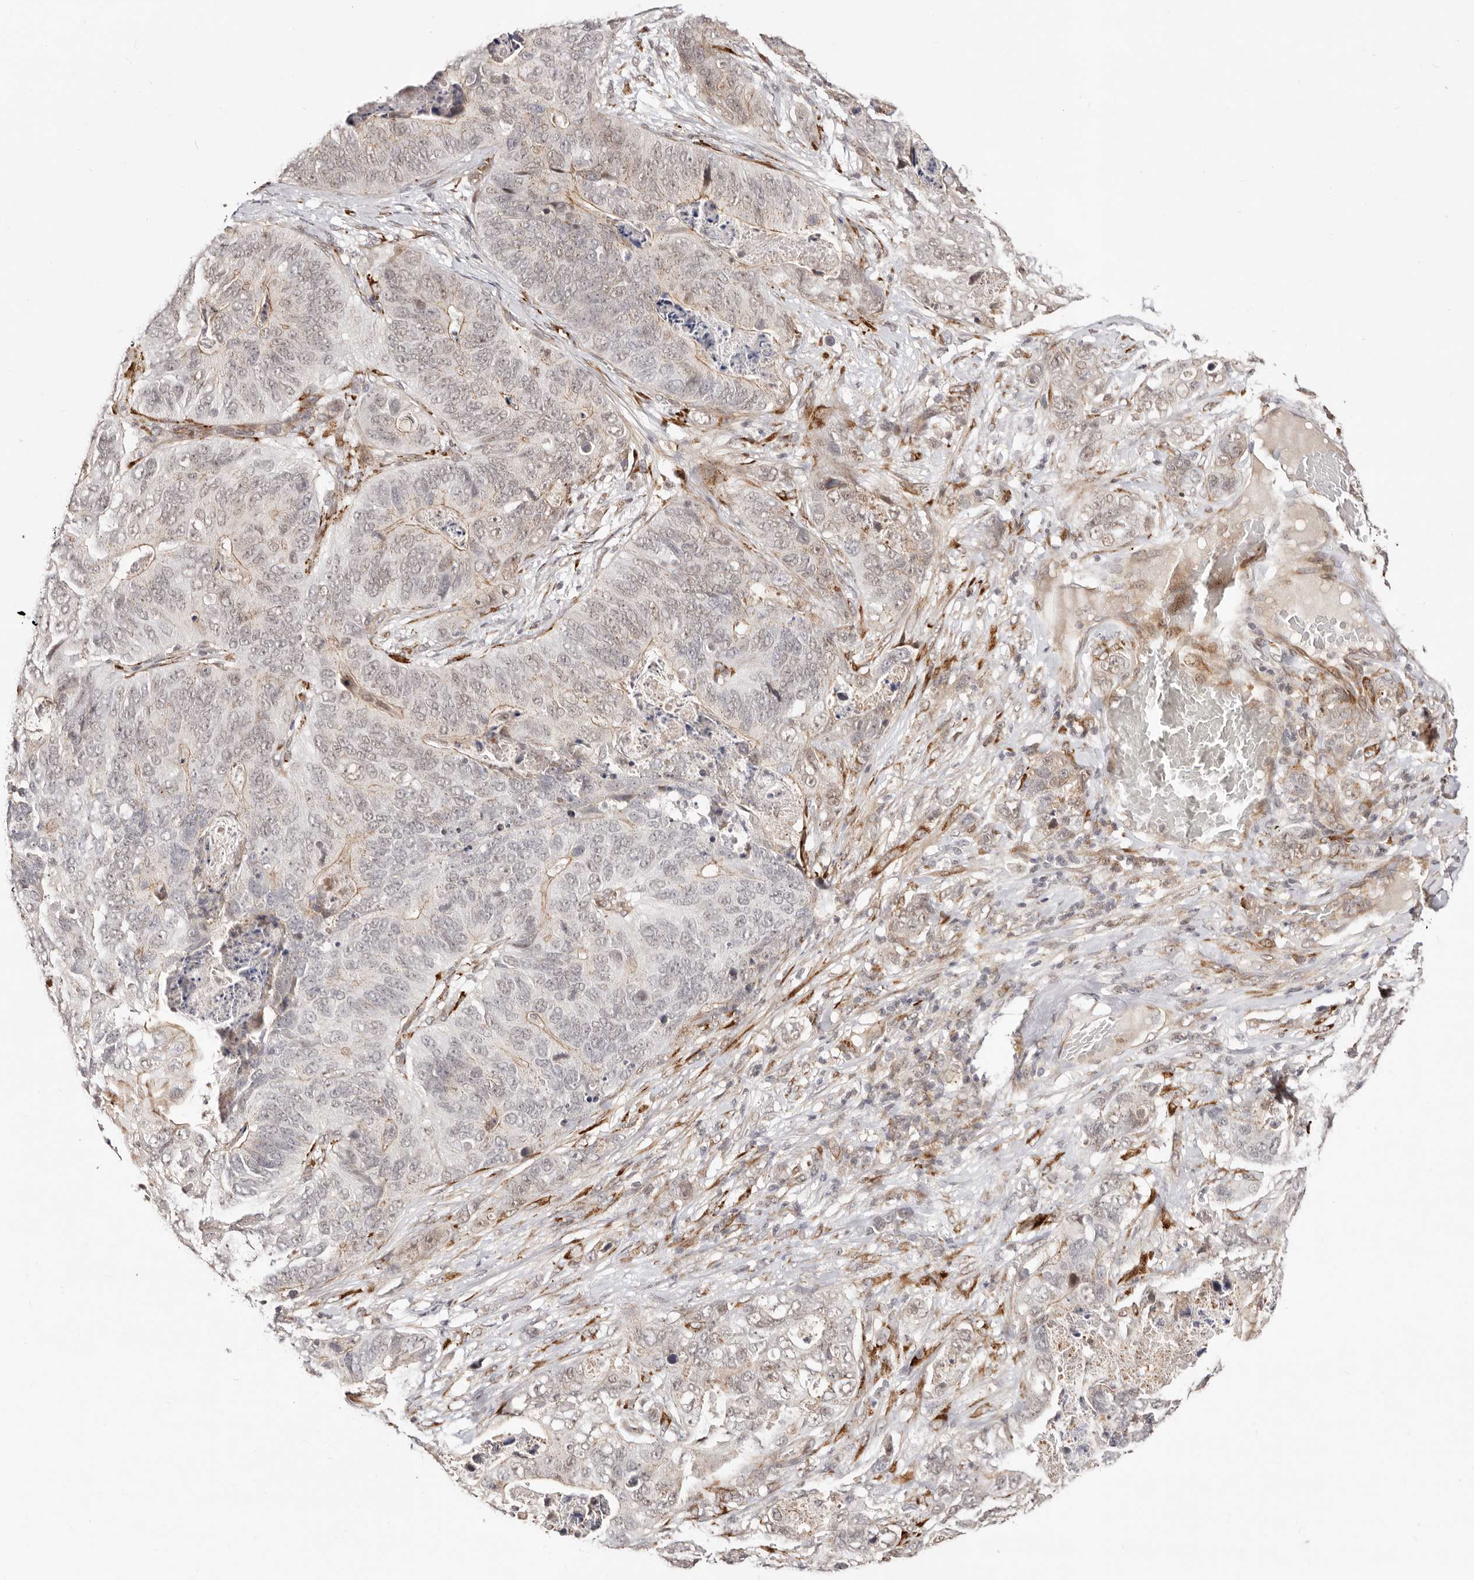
{"staining": {"intensity": "weak", "quantity": "25%-75%", "location": "nuclear"}, "tissue": "stomach cancer", "cell_type": "Tumor cells", "image_type": "cancer", "snomed": [{"axis": "morphology", "description": "Normal tissue, NOS"}, {"axis": "morphology", "description": "Adenocarcinoma, NOS"}, {"axis": "topography", "description": "Stomach"}], "caption": "About 25%-75% of tumor cells in stomach cancer (adenocarcinoma) reveal weak nuclear protein expression as visualized by brown immunohistochemical staining.", "gene": "SRCAP", "patient": {"sex": "female", "age": 89}}